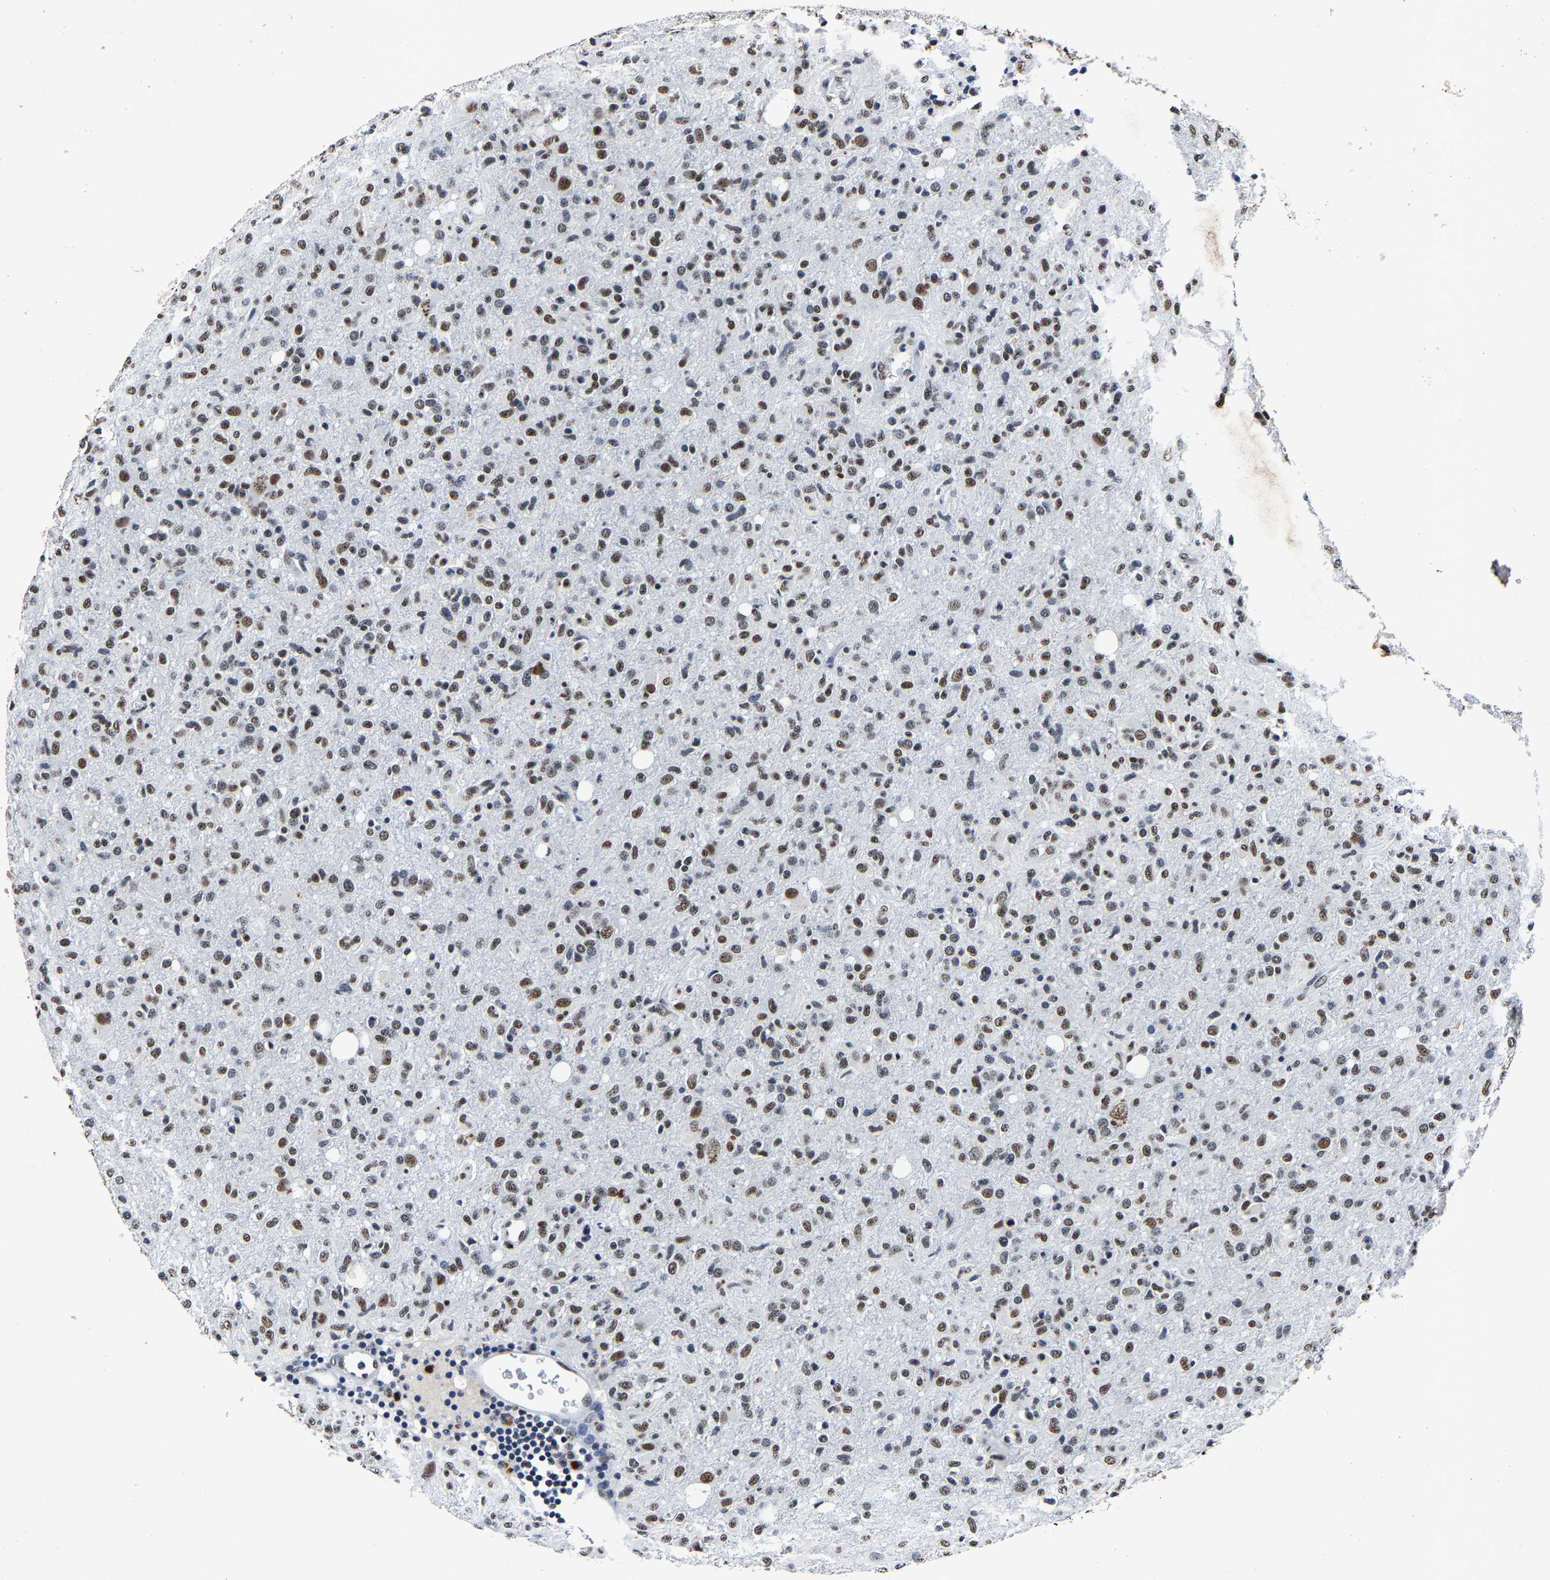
{"staining": {"intensity": "moderate", "quantity": ">75%", "location": "nuclear"}, "tissue": "glioma", "cell_type": "Tumor cells", "image_type": "cancer", "snomed": [{"axis": "morphology", "description": "Glioma, malignant, High grade"}, {"axis": "topography", "description": "Brain"}], "caption": "Protein analysis of glioma tissue exhibits moderate nuclear staining in approximately >75% of tumor cells. The staining was performed using DAB (3,3'-diaminobenzidine) to visualize the protein expression in brown, while the nuclei were stained in blue with hematoxylin (Magnification: 20x).", "gene": "RBM45", "patient": {"sex": "female", "age": 57}}